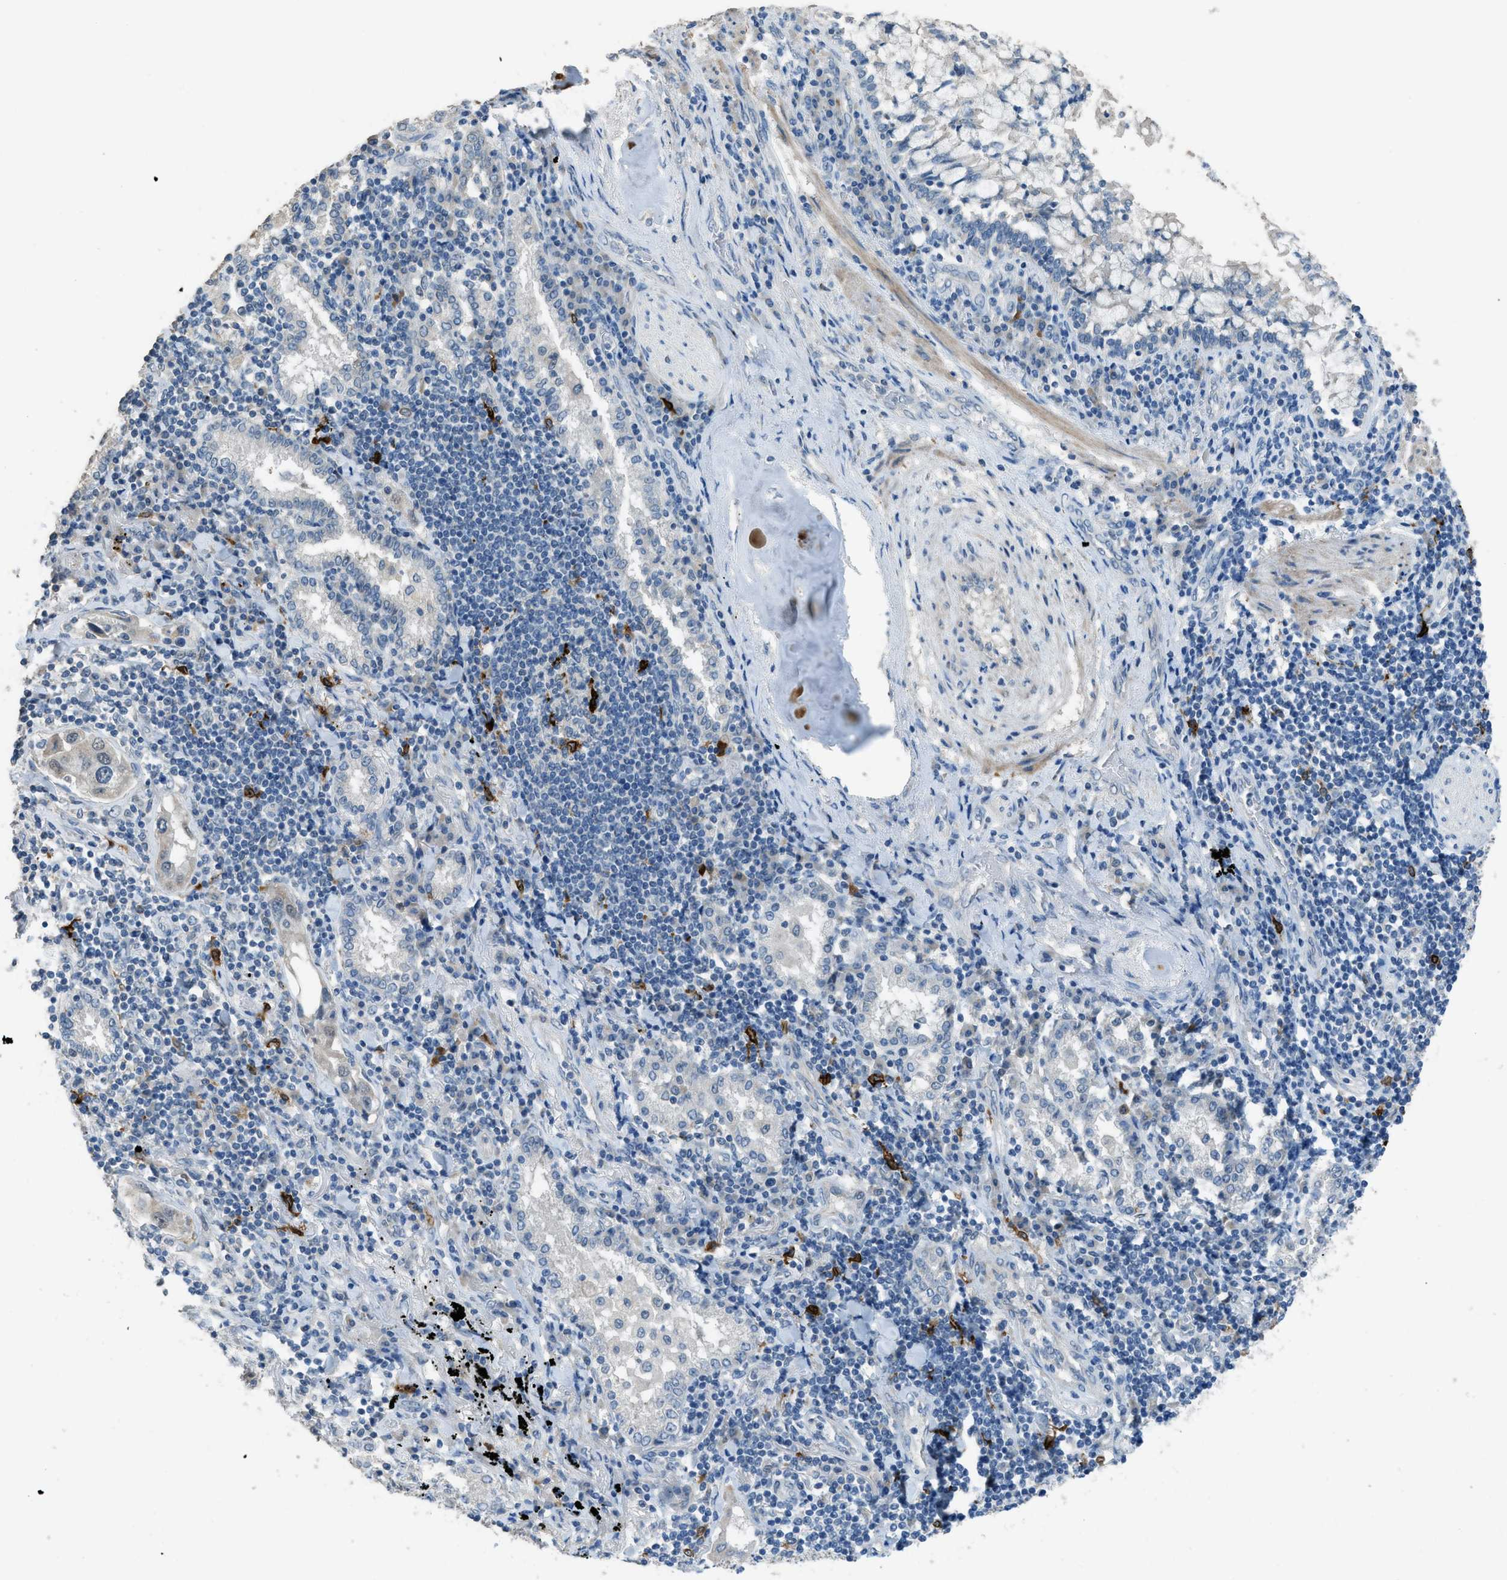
{"staining": {"intensity": "weak", "quantity": ">75%", "location": "cytoplasmic/membranous,nuclear"}, "tissue": "lung cancer", "cell_type": "Tumor cells", "image_type": "cancer", "snomed": [{"axis": "morphology", "description": "Adenocarcinoma, NOS"}, {"axis": "topography", "description": "Lung"}], "caption": "Weak cytoplasmic/membranous and nuclear staining is appreciated in about >75% of tumor cells in lung cancer. The protein of interest is stained brown, and the nuclei are stained in blue (DAB IHC with brightfield microscopy, high magnification).", "gene": "TIMD4", "patient": {"sex": "female", "age": 65}}